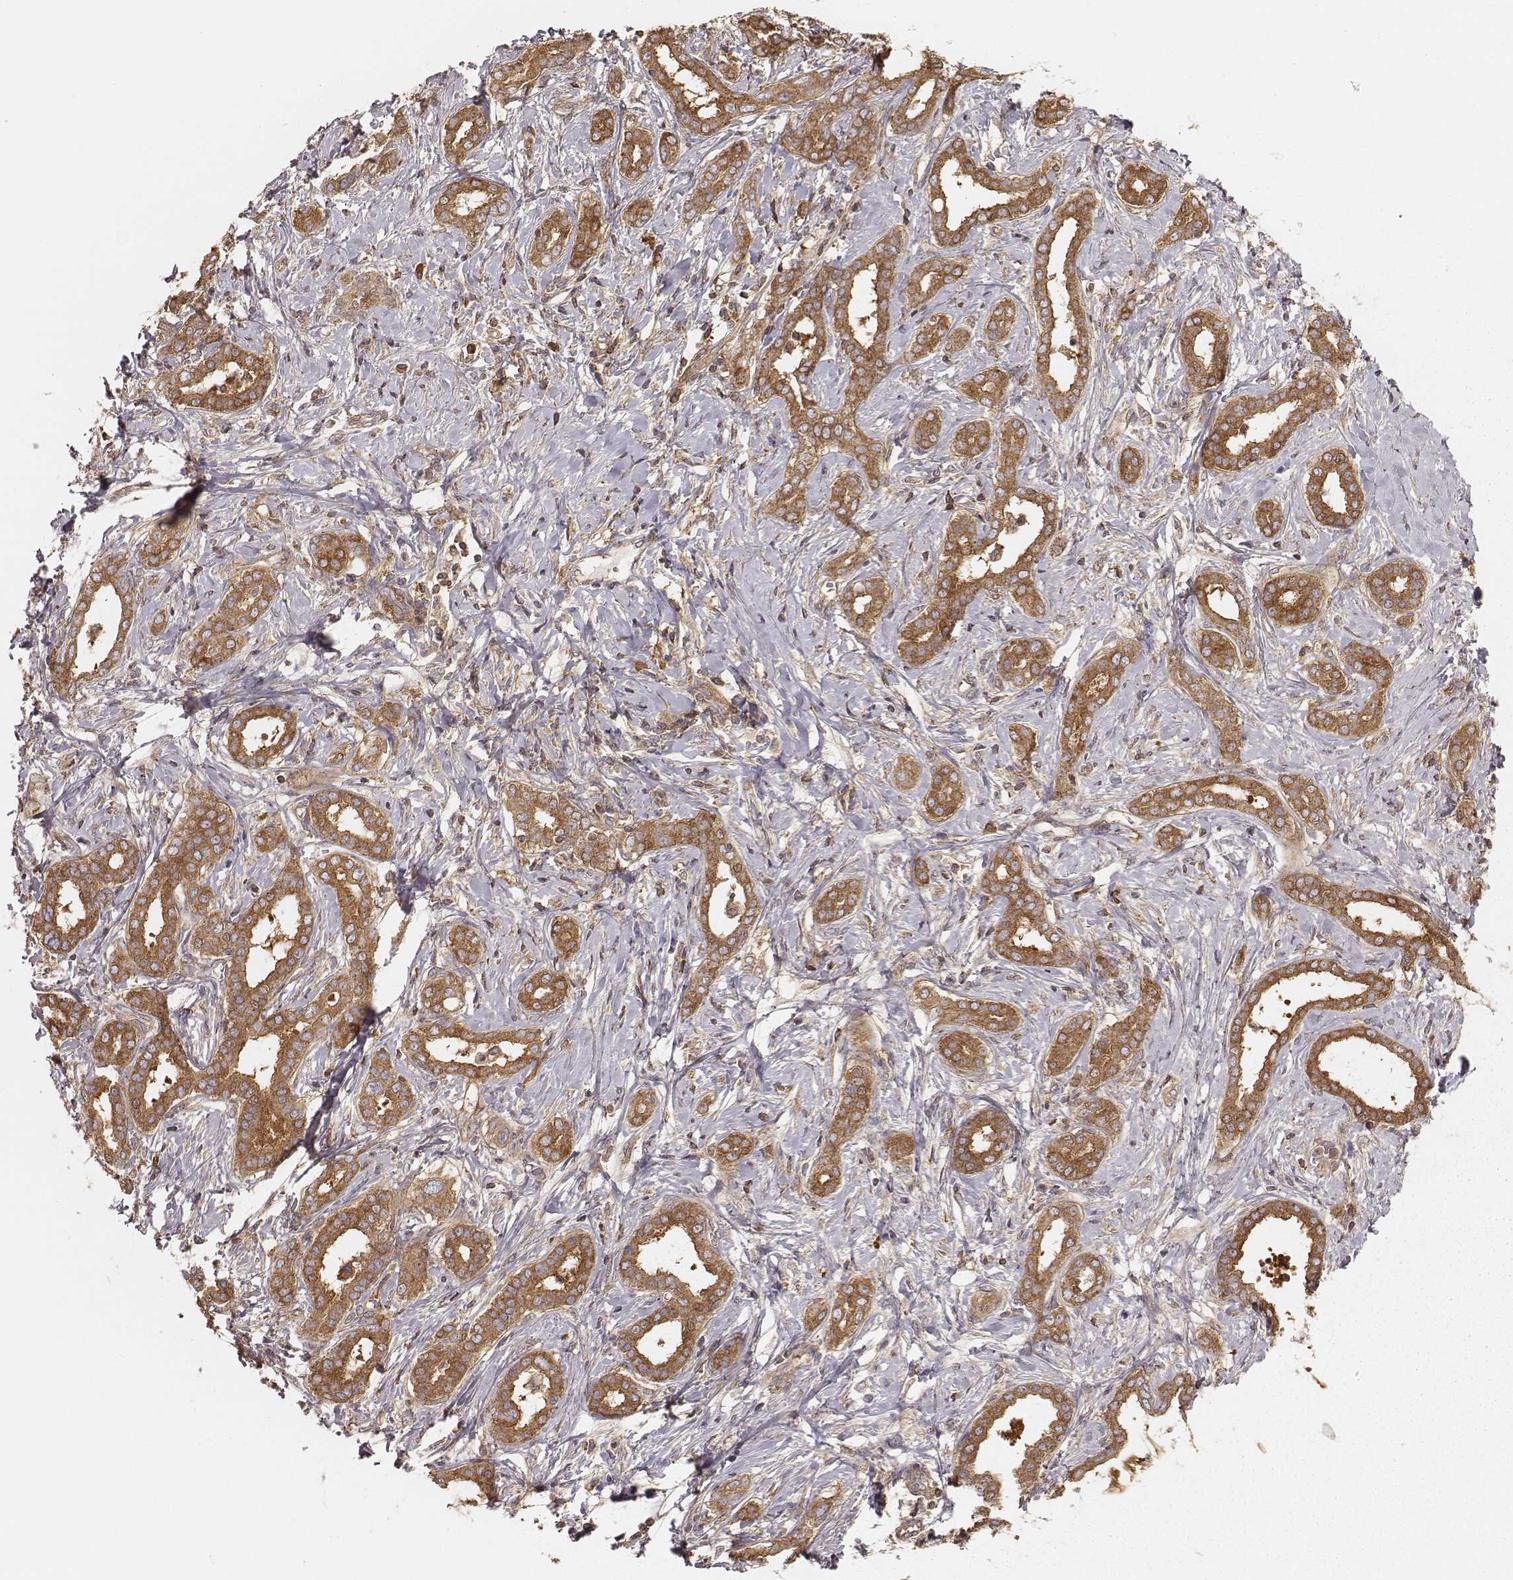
{"staining": {"intensity": "strong", "quantity": ">75%", "location": "cytoplasmic/membranous"}, "tissue": "liver cancer", "cell_type": "Tumor cells", "image_type": "cancer", "snomed": [{"axis": "morphology", "description": "Cholangiocarcinoma"}, {"axis": "topography", "description": "Liver"}], "caption": "Immunohistochemistry staining of liver cholangiocarcinoma, which shows high levels of strong cytoplasmic/membranous staining in approximately >75% of tumor cells indicating strong cytoplasmic/membranous protein staining. The staining was performed using DAB (brown) for protein detection and nuclei were counterstained in hematoxylin (blue).", "gene": "CARS1", "patient": {"sex": "female", "age": 47}}